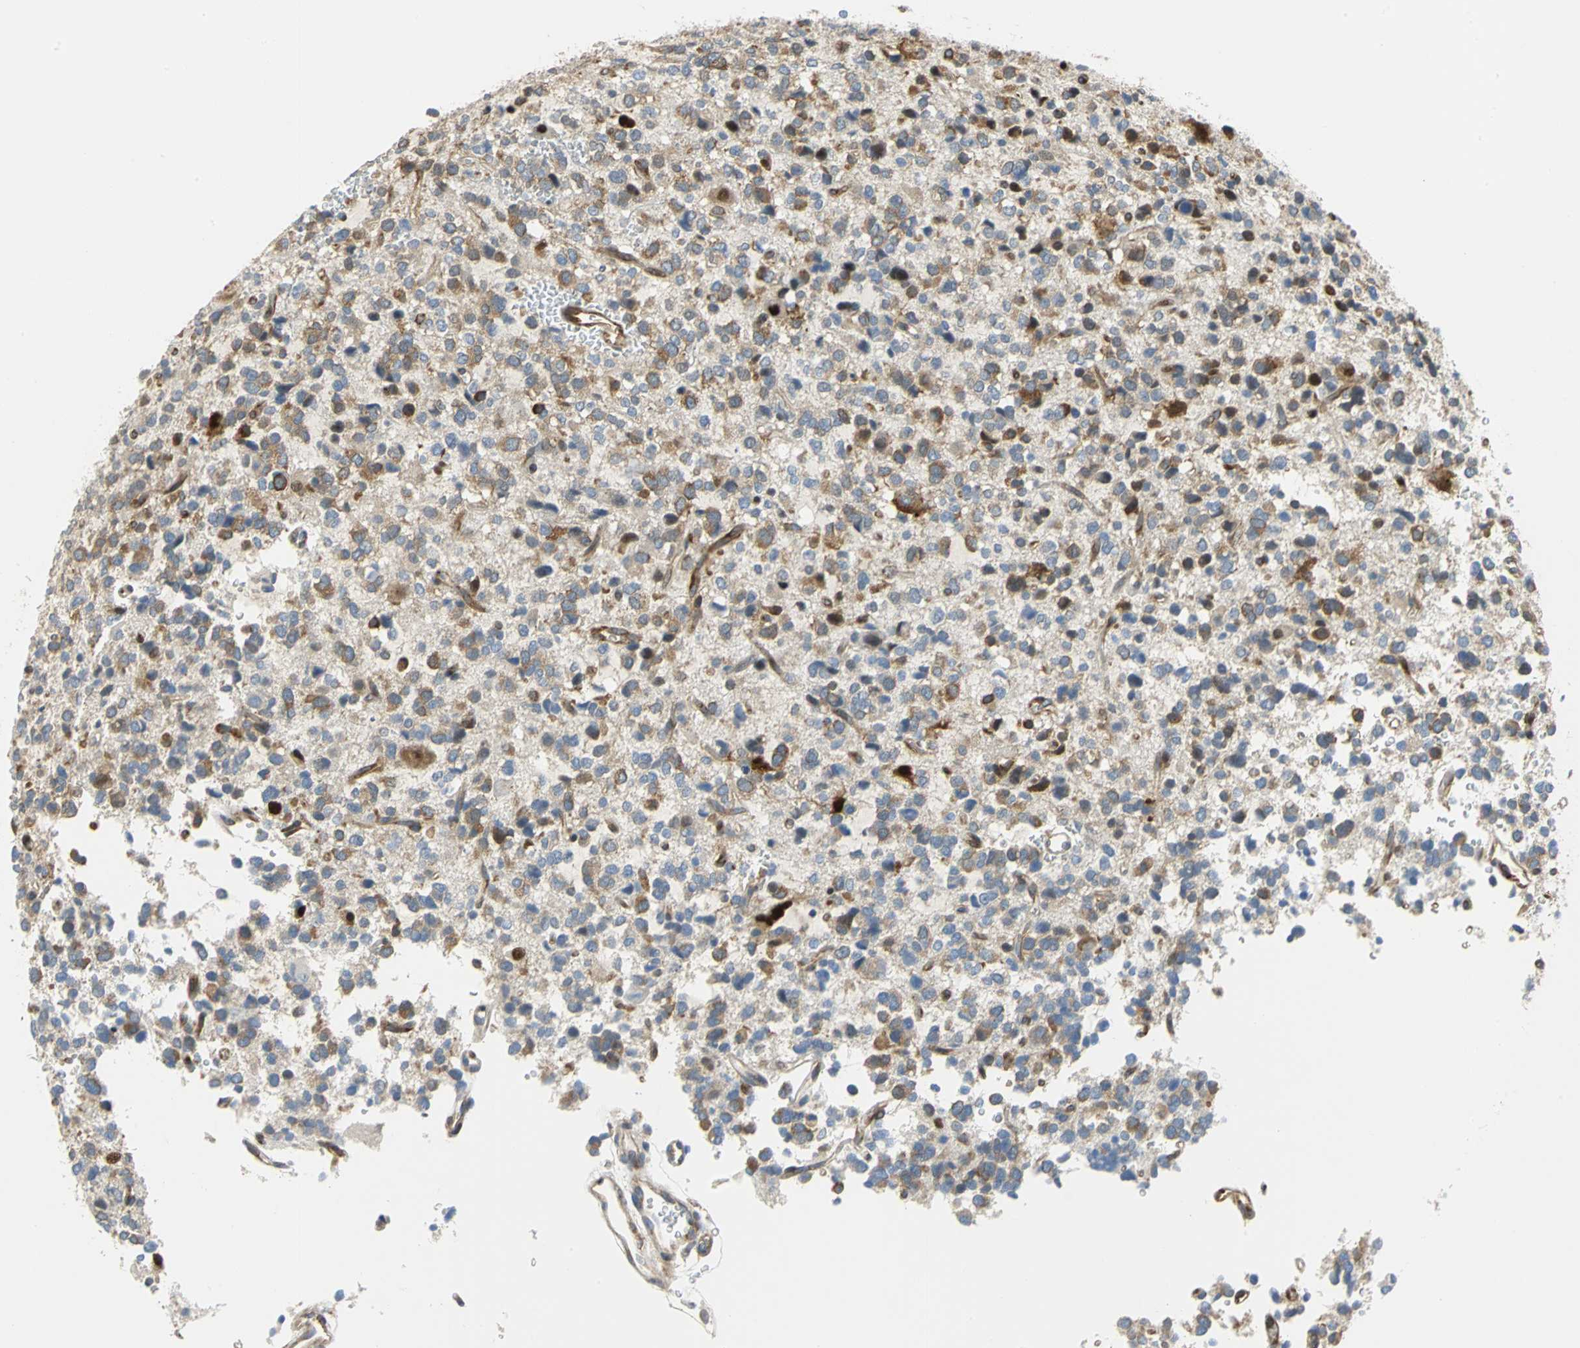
{"staining": {"intensity": "moderate", "quantity": ">75%", "location": "cytoplasmic/membranous"}, "tissue": "glioma", "cell_type": "Tumor cells", "image_type": "cancer", "snomed": [{"axis": "morphology", "description": "Glioma, malignant, High grade"}, {"axis": "topography", "description": "Brain"}], "caption": "Immunohistochemistry (IHC) histopathology image of neoplastic tissue: glioma stained using immunohistochemistry shows medium levels of moderate protein expression localized specifically in the cytoplasmic/membranous of tumor cells, appearing as a cytoplasmic/membranous brown color.", "gene": "YBX1", "patient": {"sex": "male", "age": 47}}